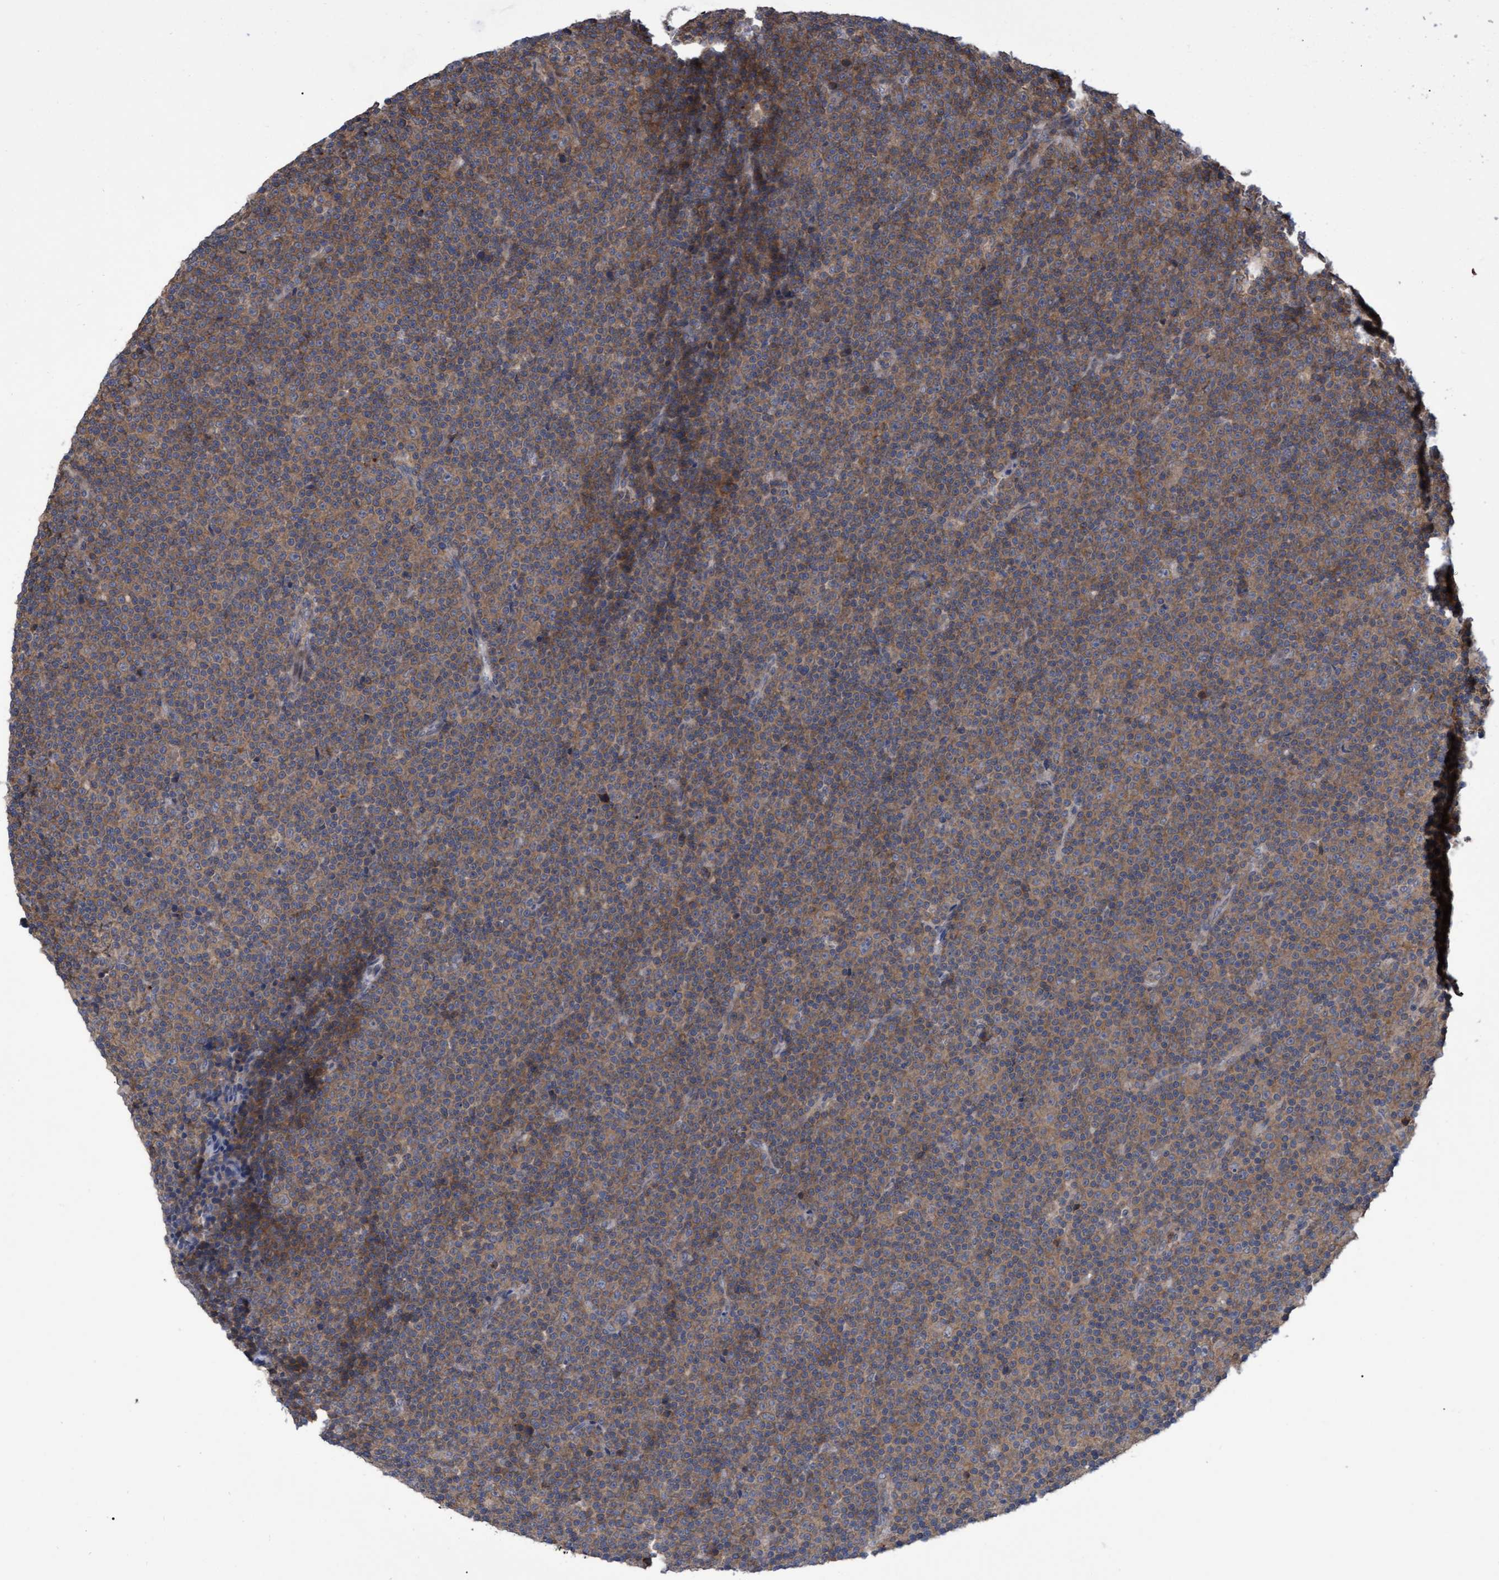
{"staining": {"intensity": "weak", "quantity": ">75%", "location": "cytoplasmic/membranous"}, "tissue": "lymphoma", "cell_type": "Tumor cells", "image_type": "cancer", "snomed": [{"axis": "morphology", "description": "Malignant lymphoma, non-Hodgkin's type, Low grade"}, {"axis": "topography", "description": "Lymph node"}], "caption": "An image of lymphoma stained for a protein reveals weak cytoplasmic/membranous brown staining in tumor cells. (DAB (3,3'-diaminobenzidine) IHC, brown staining for protein, blue staining for nuclei).", "gene": "NAA15", "patient": {"sex": "female", "age": 67}}